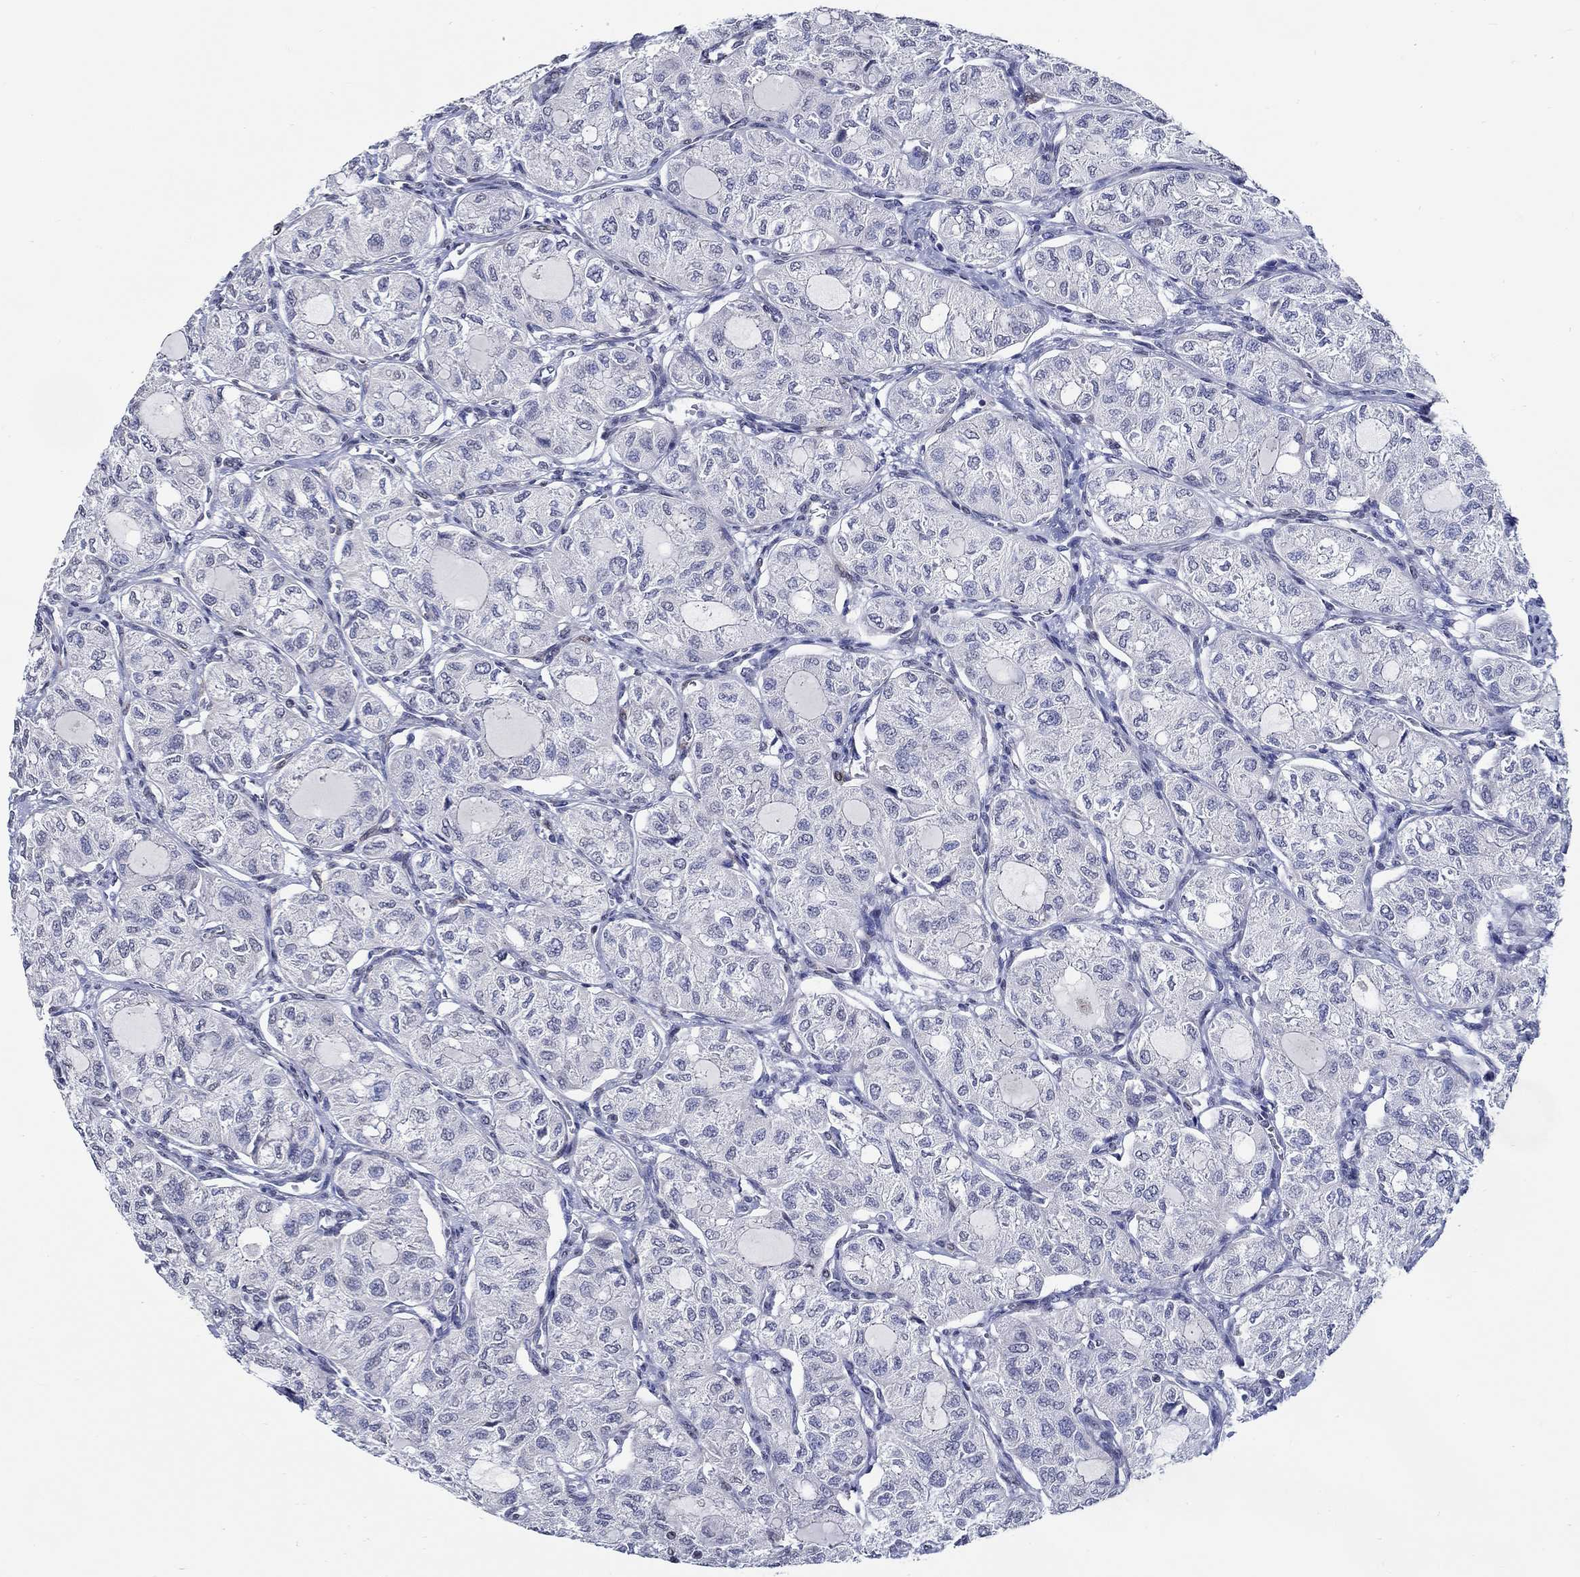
{"staining": {"intensity": "negative", "quantity": "none", "location": "none"}, "tissue": "thyroid cancer", "cell_type": "Tumor cells", "image_type": "cancer", "snomed": [{"axis": "morphology", "description": "Follicular adenoma carcinoma, NOS"}, {"axis": "topography", "description": "Thyroid gland"}], "caption": "The photomicrograph demonstrates no staining of tumor cells in thyroid cancer (follicular adenoma carcinoma).", "gene": "PDE1B", "patient": {"sex": "male", "age": 75}}